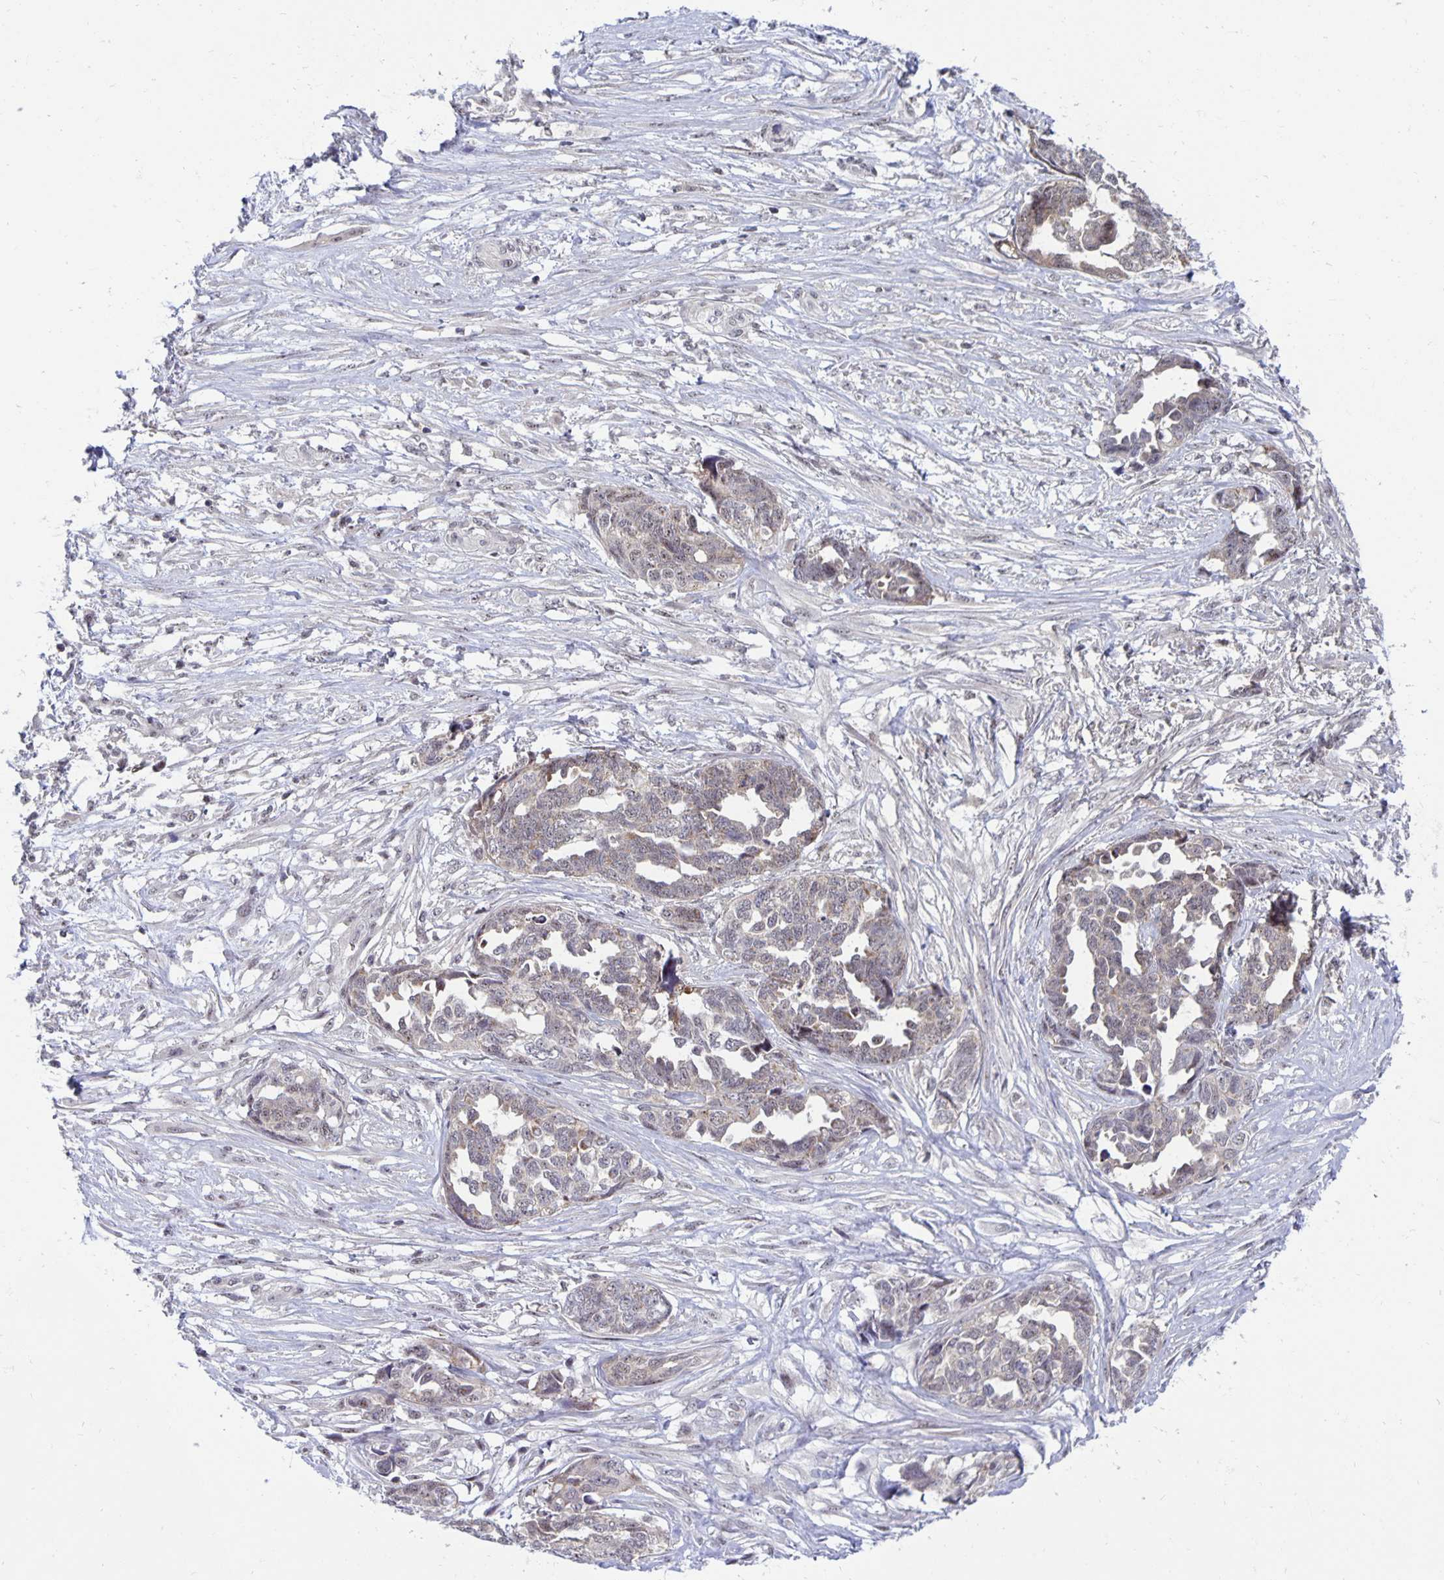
{"staining": {"intensity": "weak", "quantity": "<25%", "location": "cytoplasmic/membranous,nuclear"}, "tissue": "ovarian cancer", "cell_type": "Tumor cells", "image_type": "cancer", "snomed": [{"axis": "morphology", "description": "Cystadenocarcinoma, serous, NOS"}, {"axis": "topography", "description": "Ovary"}], "caption": "Ovarian cancer (serous cystadenocarcinoma) was stained to show a protein in brown. There is no significant positivity in tumor cells.", "gene": "EXOC6B", "patient": {"sex": "female", "age": 69}}